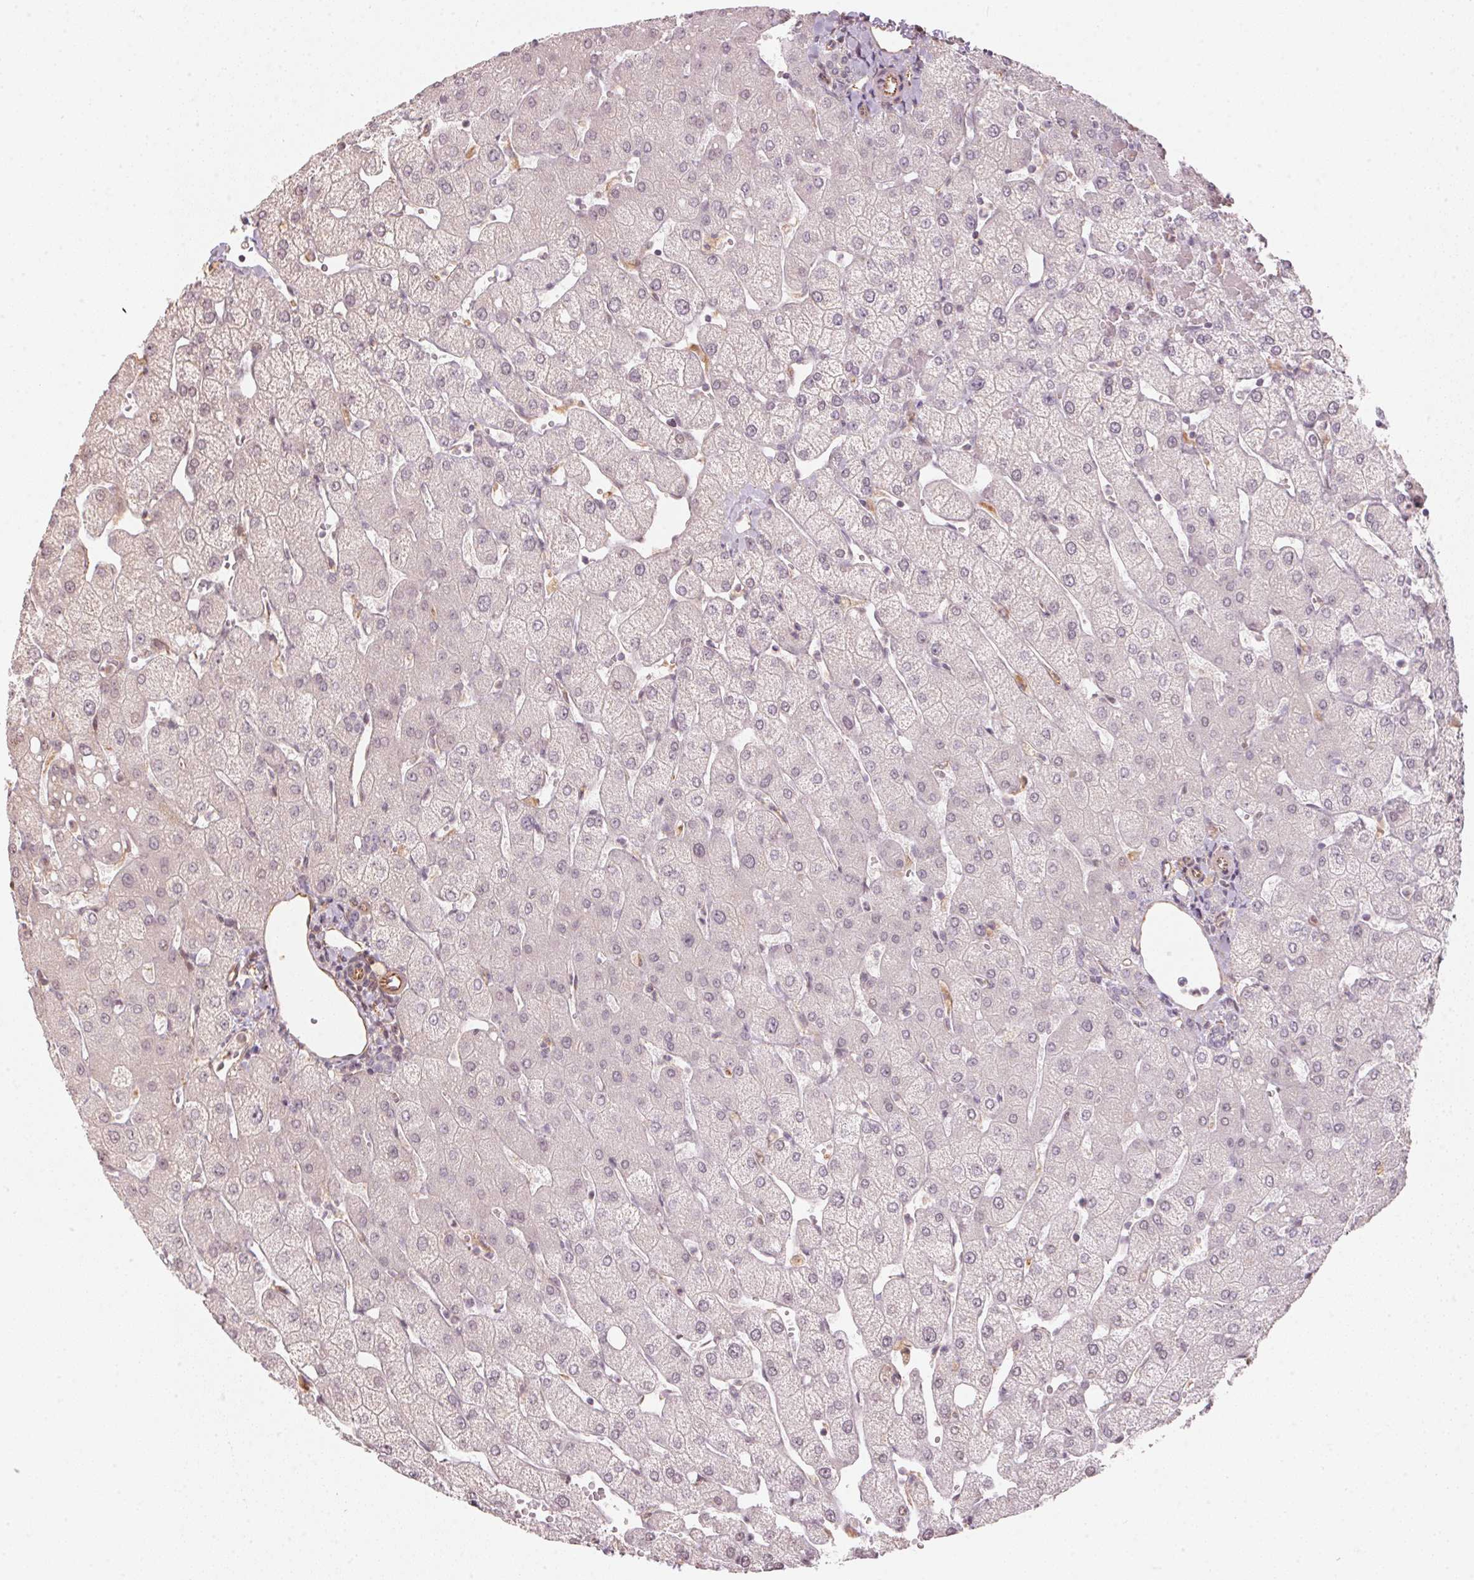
{"staining": {"intensity": "negative", "quantity": "none", "location": "none"}, "tissue": "liver", "cell_type": "Cholangiocytes", "image_type": "normal", "snomed": [{"axis": "morphology", "description": "Normal tissue, NOS"}, {"axis": "topography", "description": "Liver"}], "caption": "Micrograph shows no significant protein staining in cholangiocytes of benign liver.", "gene": "FOXR2", "patient": {"sex": "female", "age": 54}}